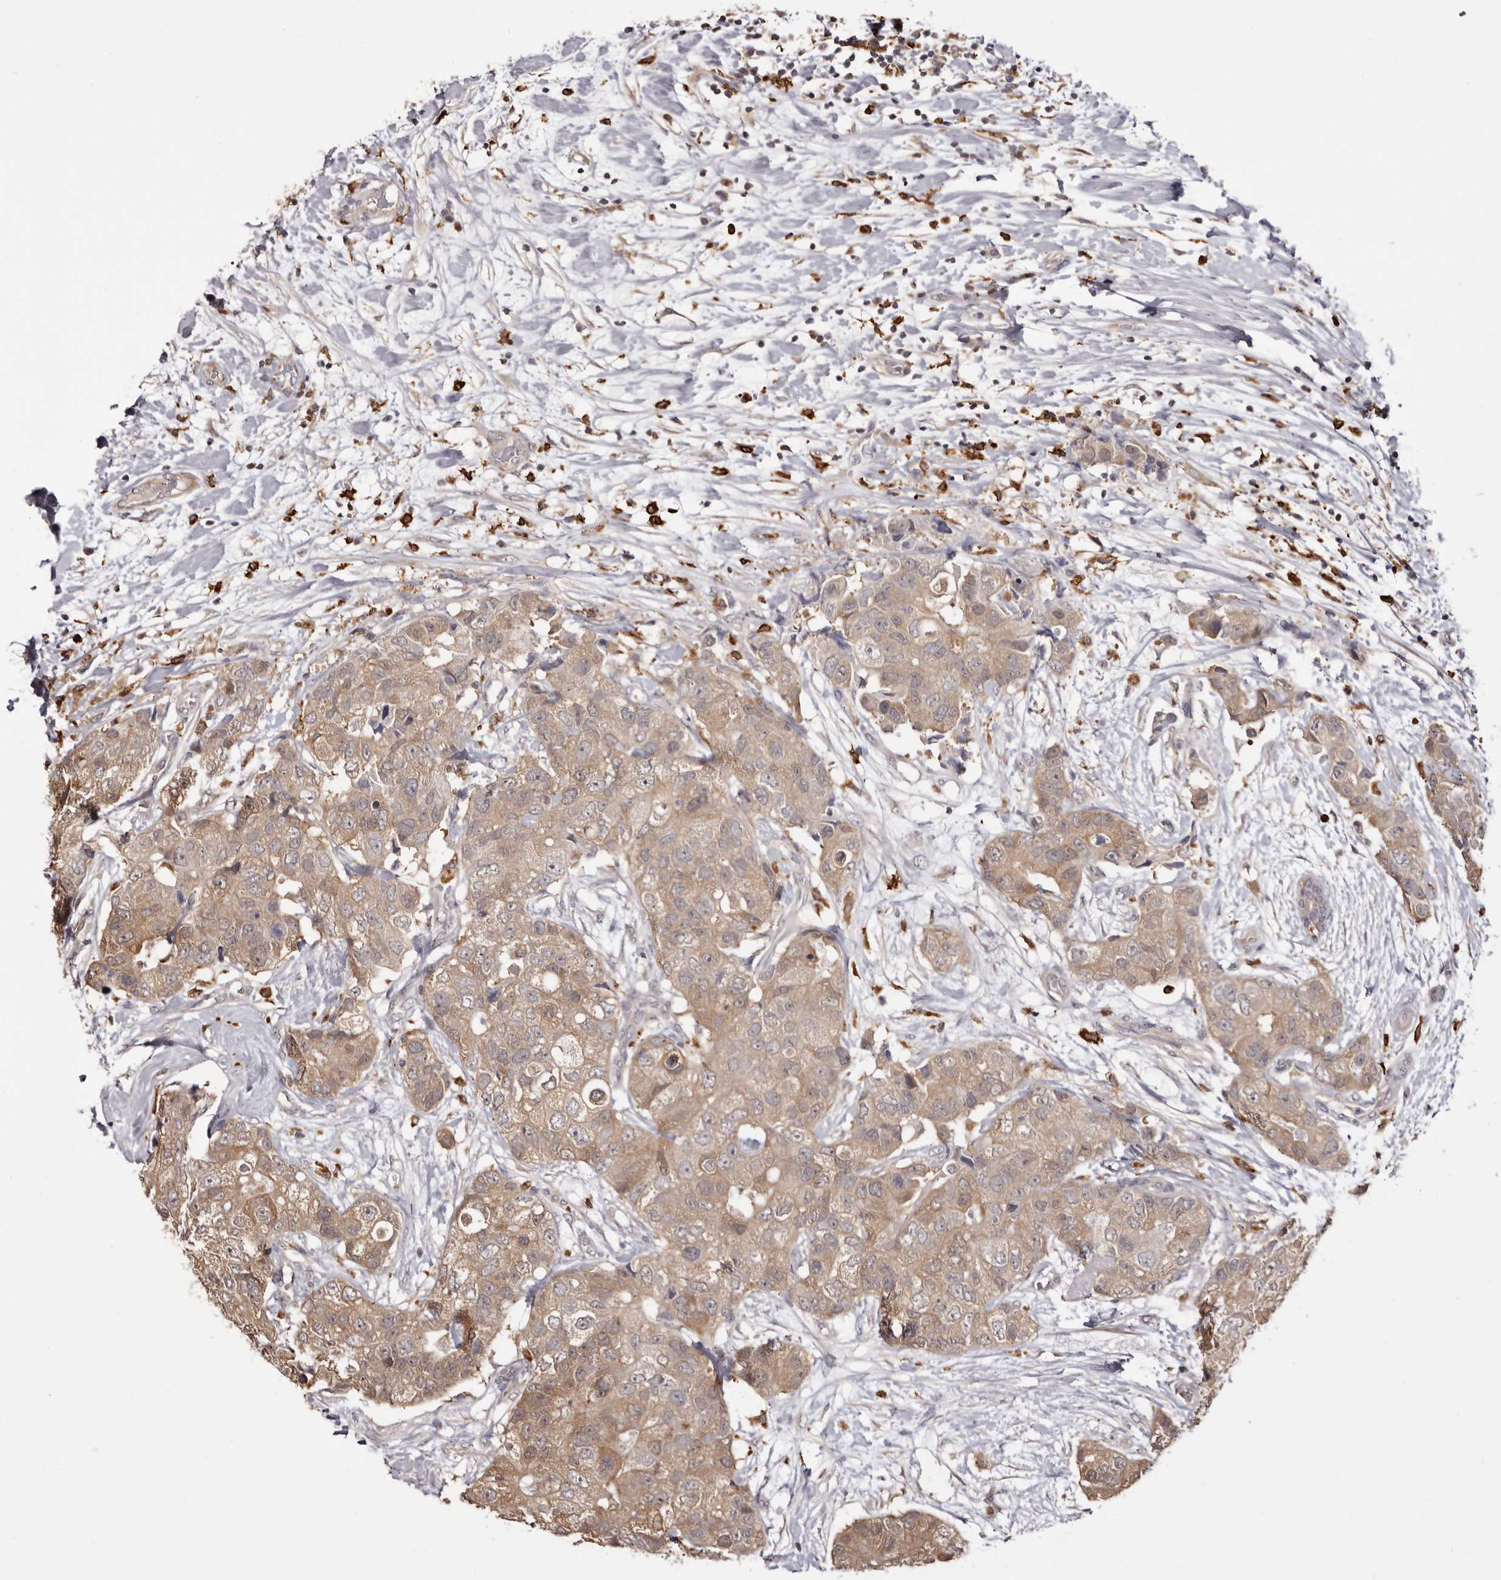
{"staining": {"intensity": "moderate", "quantity": ">75%", "location": "cytoplasmic/membranous"}, "tissue": "breast cancer", "cell_type": "Tumor cells", "image_type": "cancer", "snomed": [{"axis": "morphology", "description": "Duct carcinoma"}, {"axis": "topography", "description": "Breast"}], "caption": "The micrograph demonstrates a brown stain indicating the presence of a protein in the cytoplasmic/membranous of tumor cells in infiltrating ductal carcinoma (breast).", "gene": "TNNI1", "patient": {"sex": "female", "age": 62}}